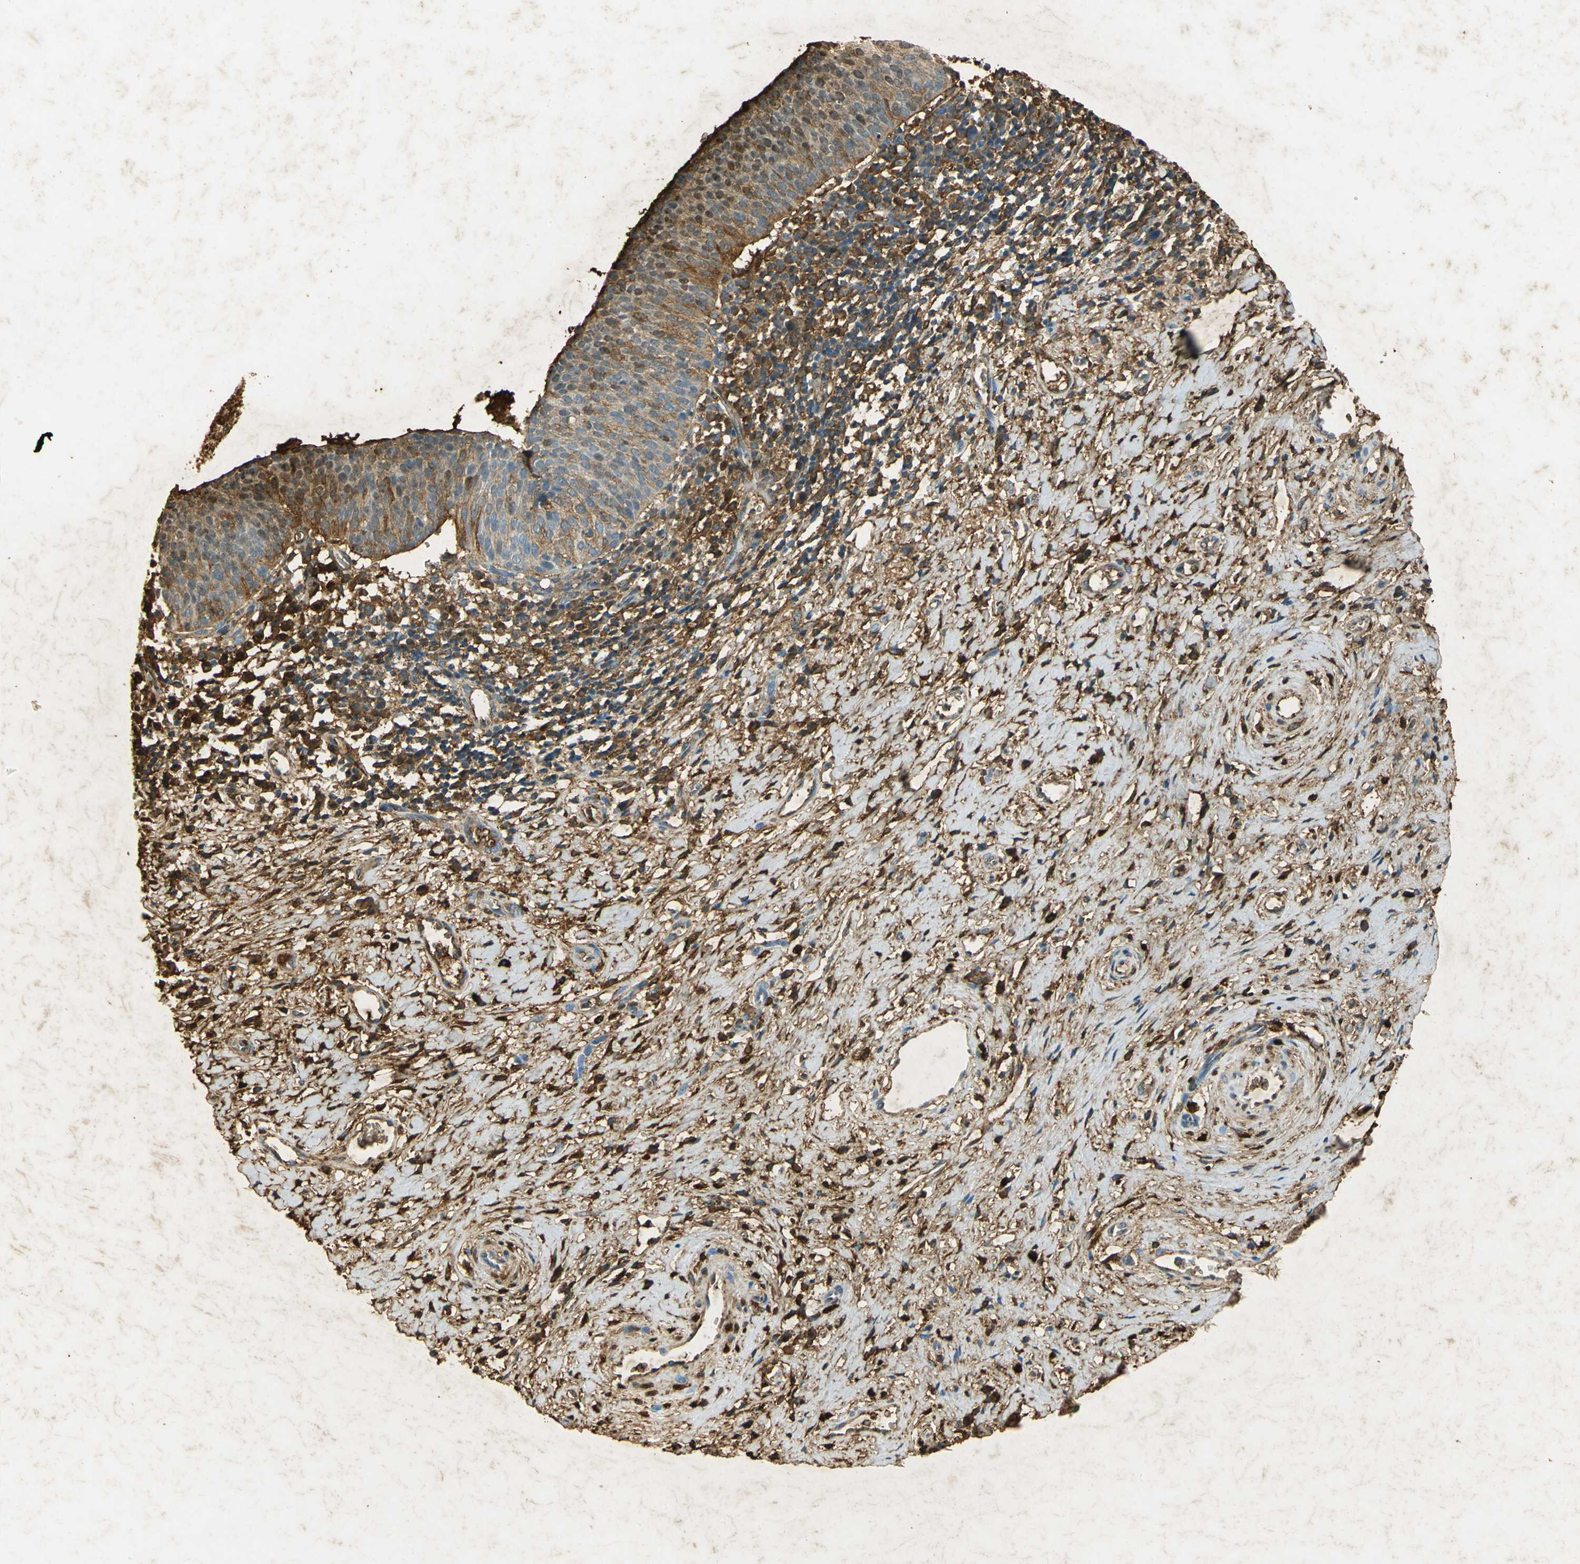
{"staining": {"intensity": "moderate", "quantity": ">75%", "location": "cytoplasmic/membranous"}, "tissue": "cervical cancer", "cell_type": "Tumor cells", "image_type": "cancer", "snomed": [{"axis": "morphology", "description": "Normal tissue, NOS"}, {"axis": "morphology", "description": "Squamous cell carcinoma, NOS"}, {"axis": "topography", "description": "Cervix"}], "caption": "Protein expression analysis of human cervical squamous cell carcinoma reveals moderate cytoplasmic/membranous expression in approximately >75% of tumor cells.", "gene": "ANXA4", "patient": {"sex": "female", "age": 39}}